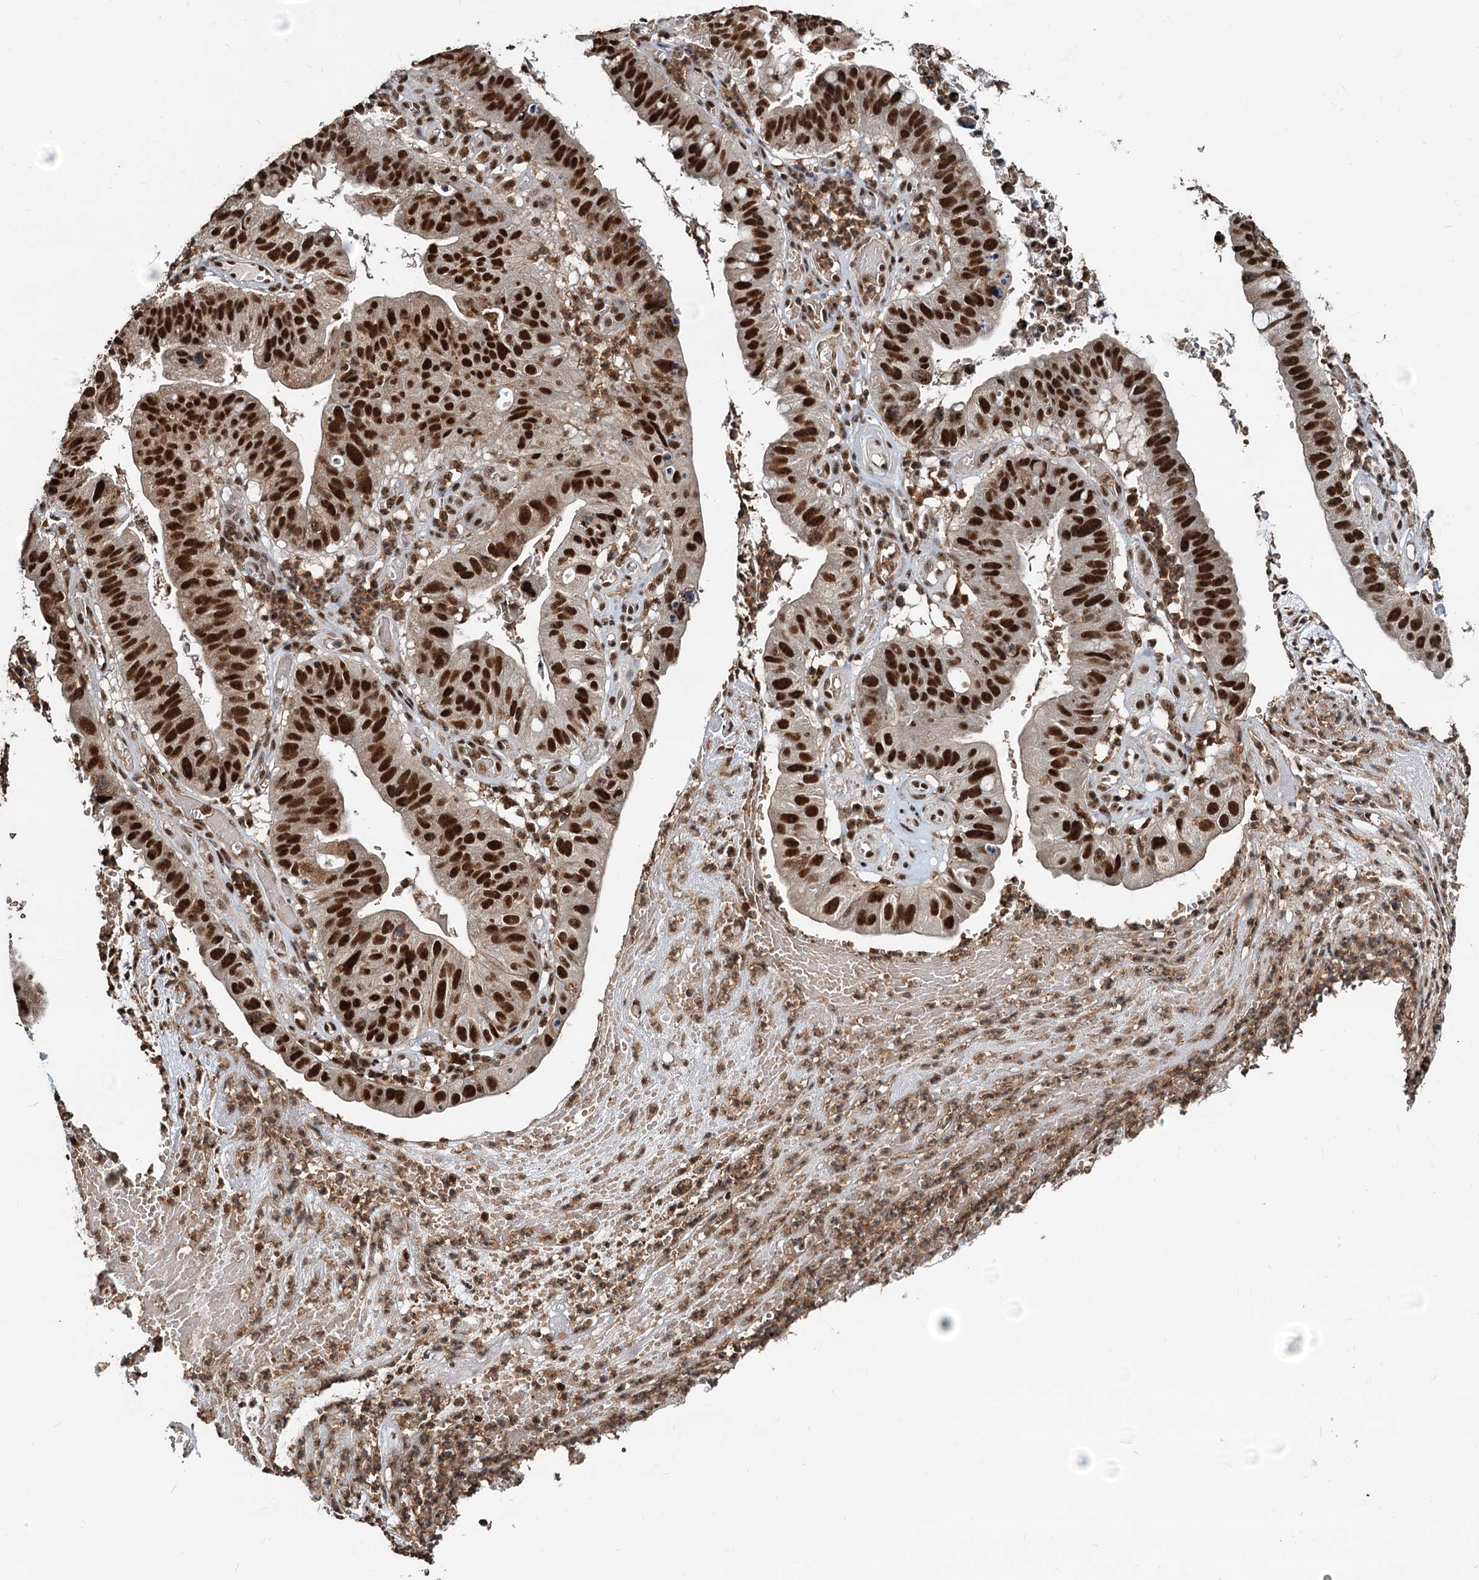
{"staining": {"intensity": "strong", "quantity": ">75%", "location": "nuclear"}, "tissue": "stomach cancer", "cell_type": "Tumor cells", "image_type": "cancer", "snomed": [{"axis": "morphology", "description": "Adenocarcinoma, NOS"}, {"axis": "topography", "description": "Stomach"}], "caption": "An IHC histopathology image of tumor tissue is shown. Protein staining in brown highlights strong nuclear positivity in stomach cancer within tumor cells. (DAB IHC with brightfield microscopy, high magnification).", "gene": "RSRC2", "patient": {"sex": "male", "age": 59}}